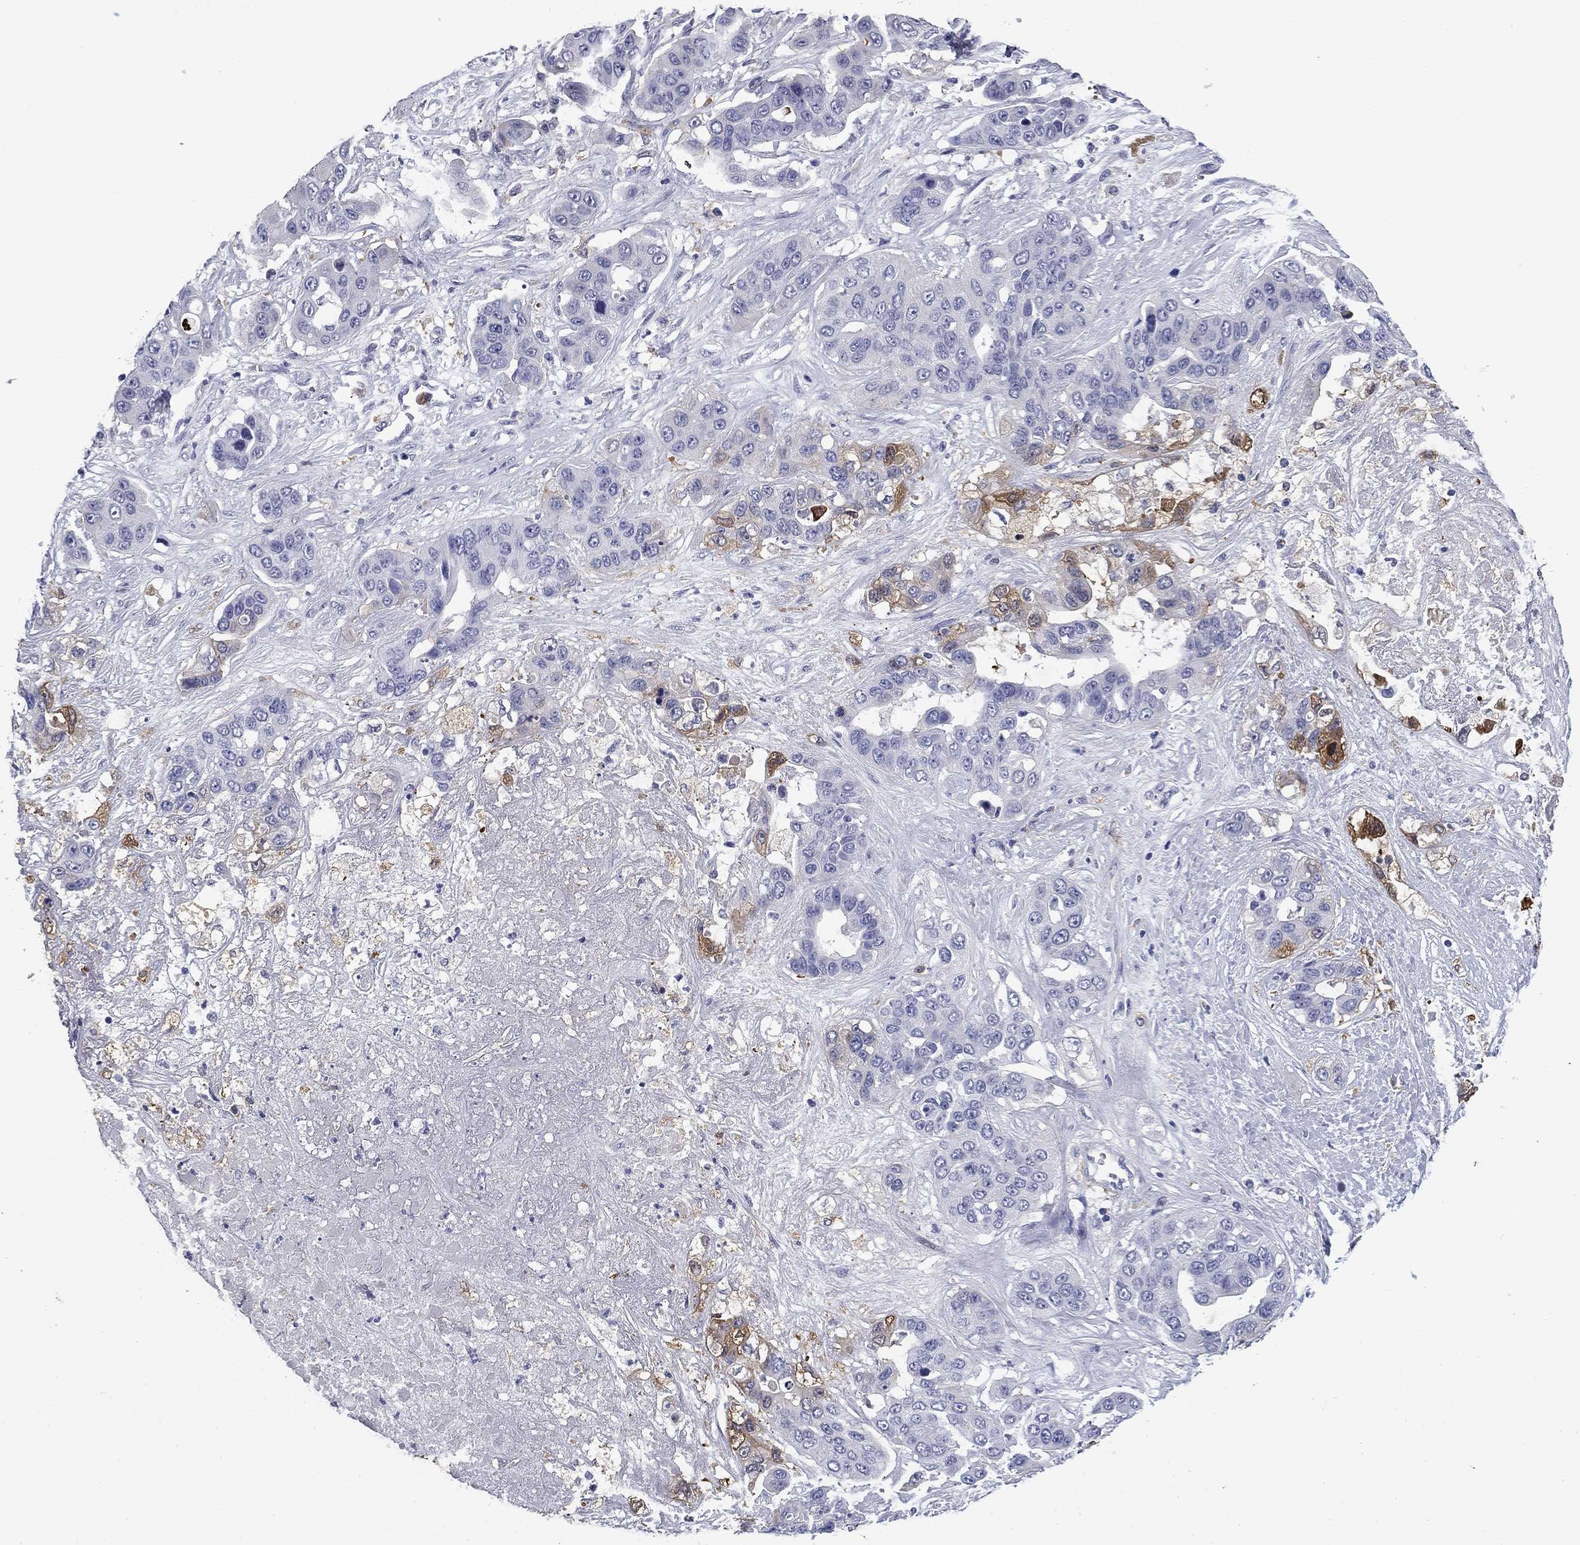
{"staining": {"intensity": "negative", "quantity": "none", "location": "none"}, "tissue": "liver cancer", "cell_type": "Tumor cells", "image_type": "cancer", "snomed": [{"axis": "morphology", "description": "Cholangiocarcinoma"}, {"axis": "topography", "description": "Liver"}], "caption": "High magnification brightfield microscopy of liver cancer stained with DAB (brown) and counterstained with hematoxylin (blue): tumor cells show no significant expression.", "gene": "BCL2L14", "patient": {"sex": "female", "age": 52}}